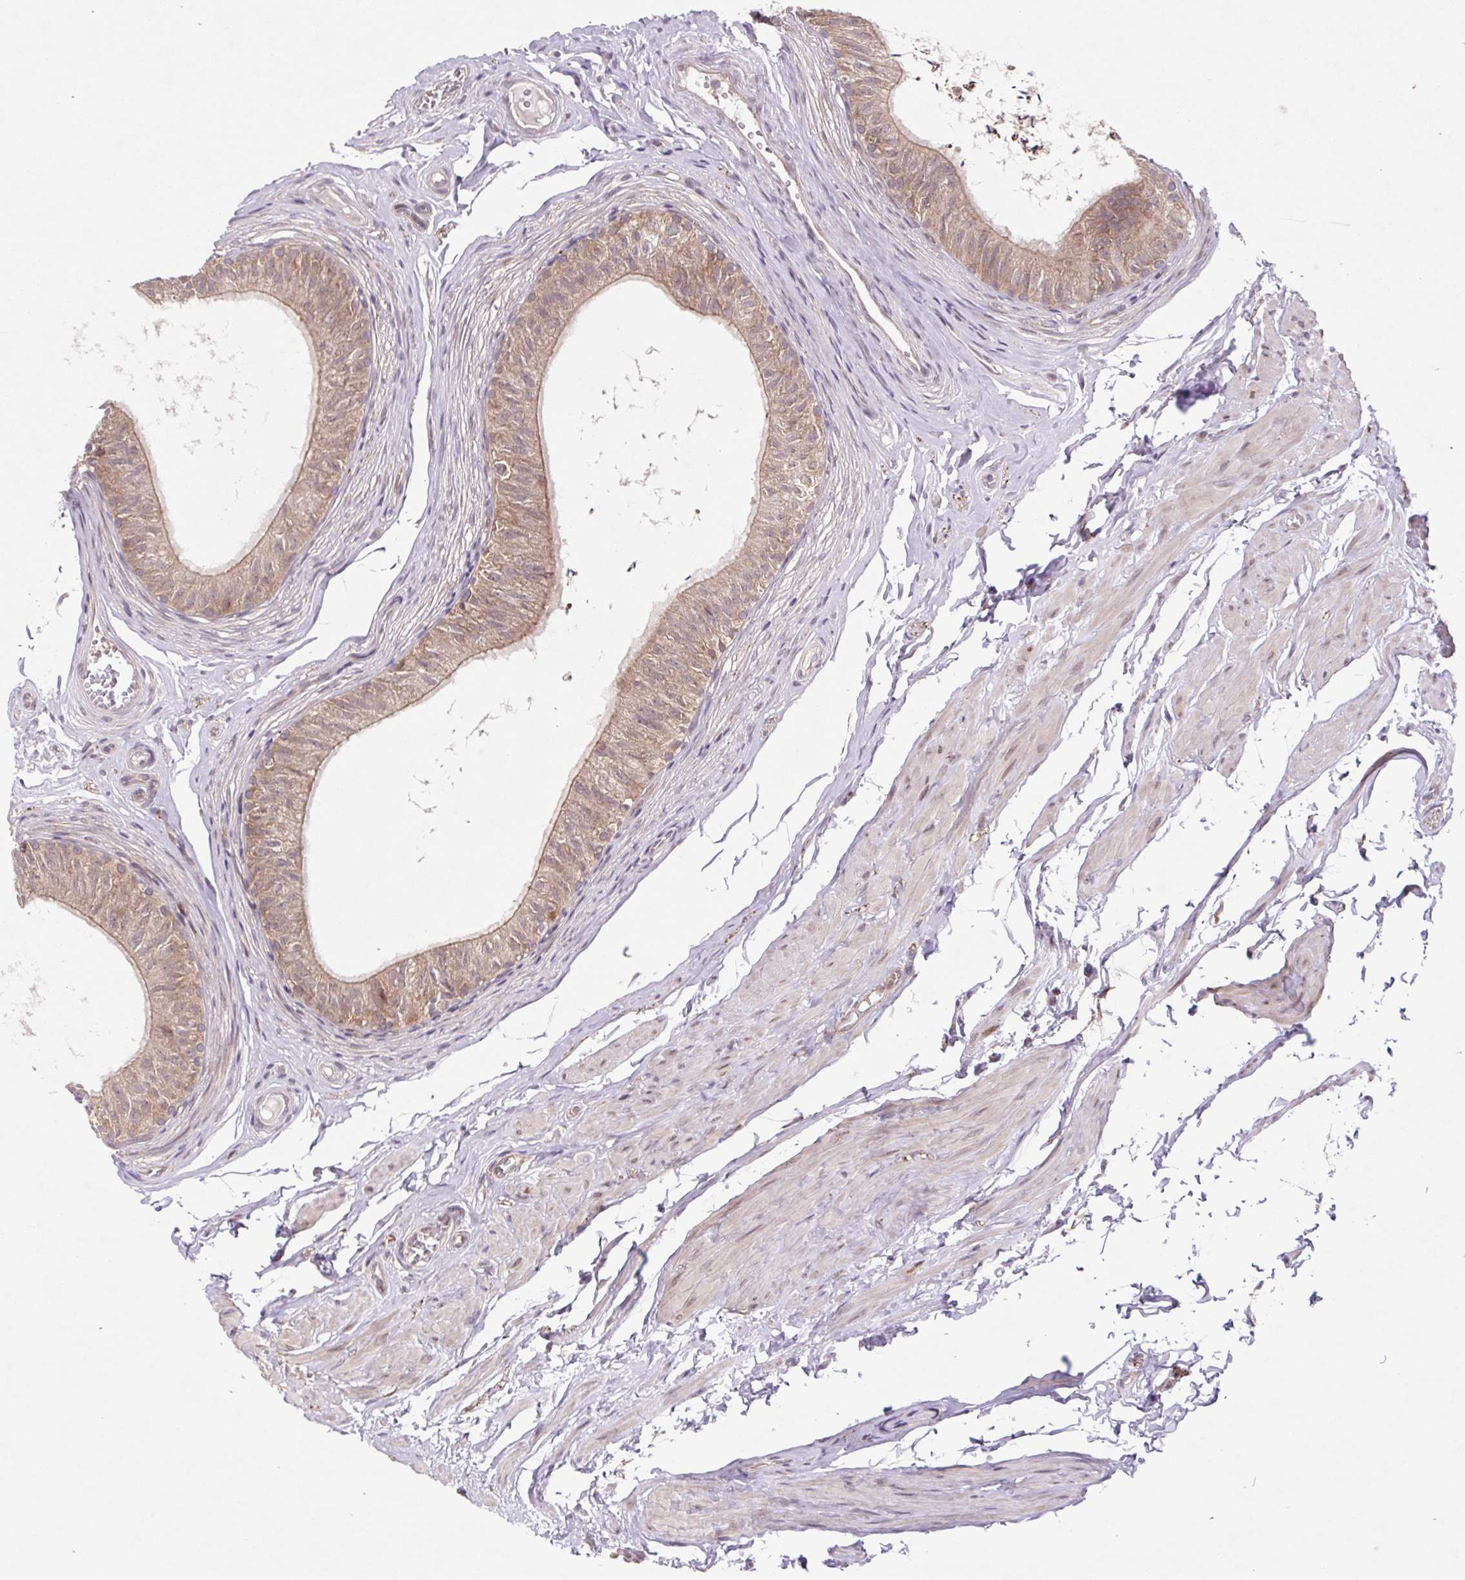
{"staining": {"intensity": "weak", "quantity": ">75%", "location": "cytoplasmic/membranous"}, "tissue": "epididymis", "cell_type": "Glandular cells", "image_type": "normal", "snomed": [{"axis": "morphology", "description": "Normal tissue, NOS"}, {"axis": "topography", "description": "Epididymis, spermatic cord, NOS"}, {"axis": "topography", "description": "Epididymis"}, {"axis": "topography", "description": "Peripheral nerve tissue"}], "caption": "A photomicrograph showing weak cytoplasmic/membranous expression in about >75% of glandular cells in normal epididymis, as visualized by brown immunohistochemical staining.", "gene": "HFE", "patient": {"sex": "male", "age": 29}}